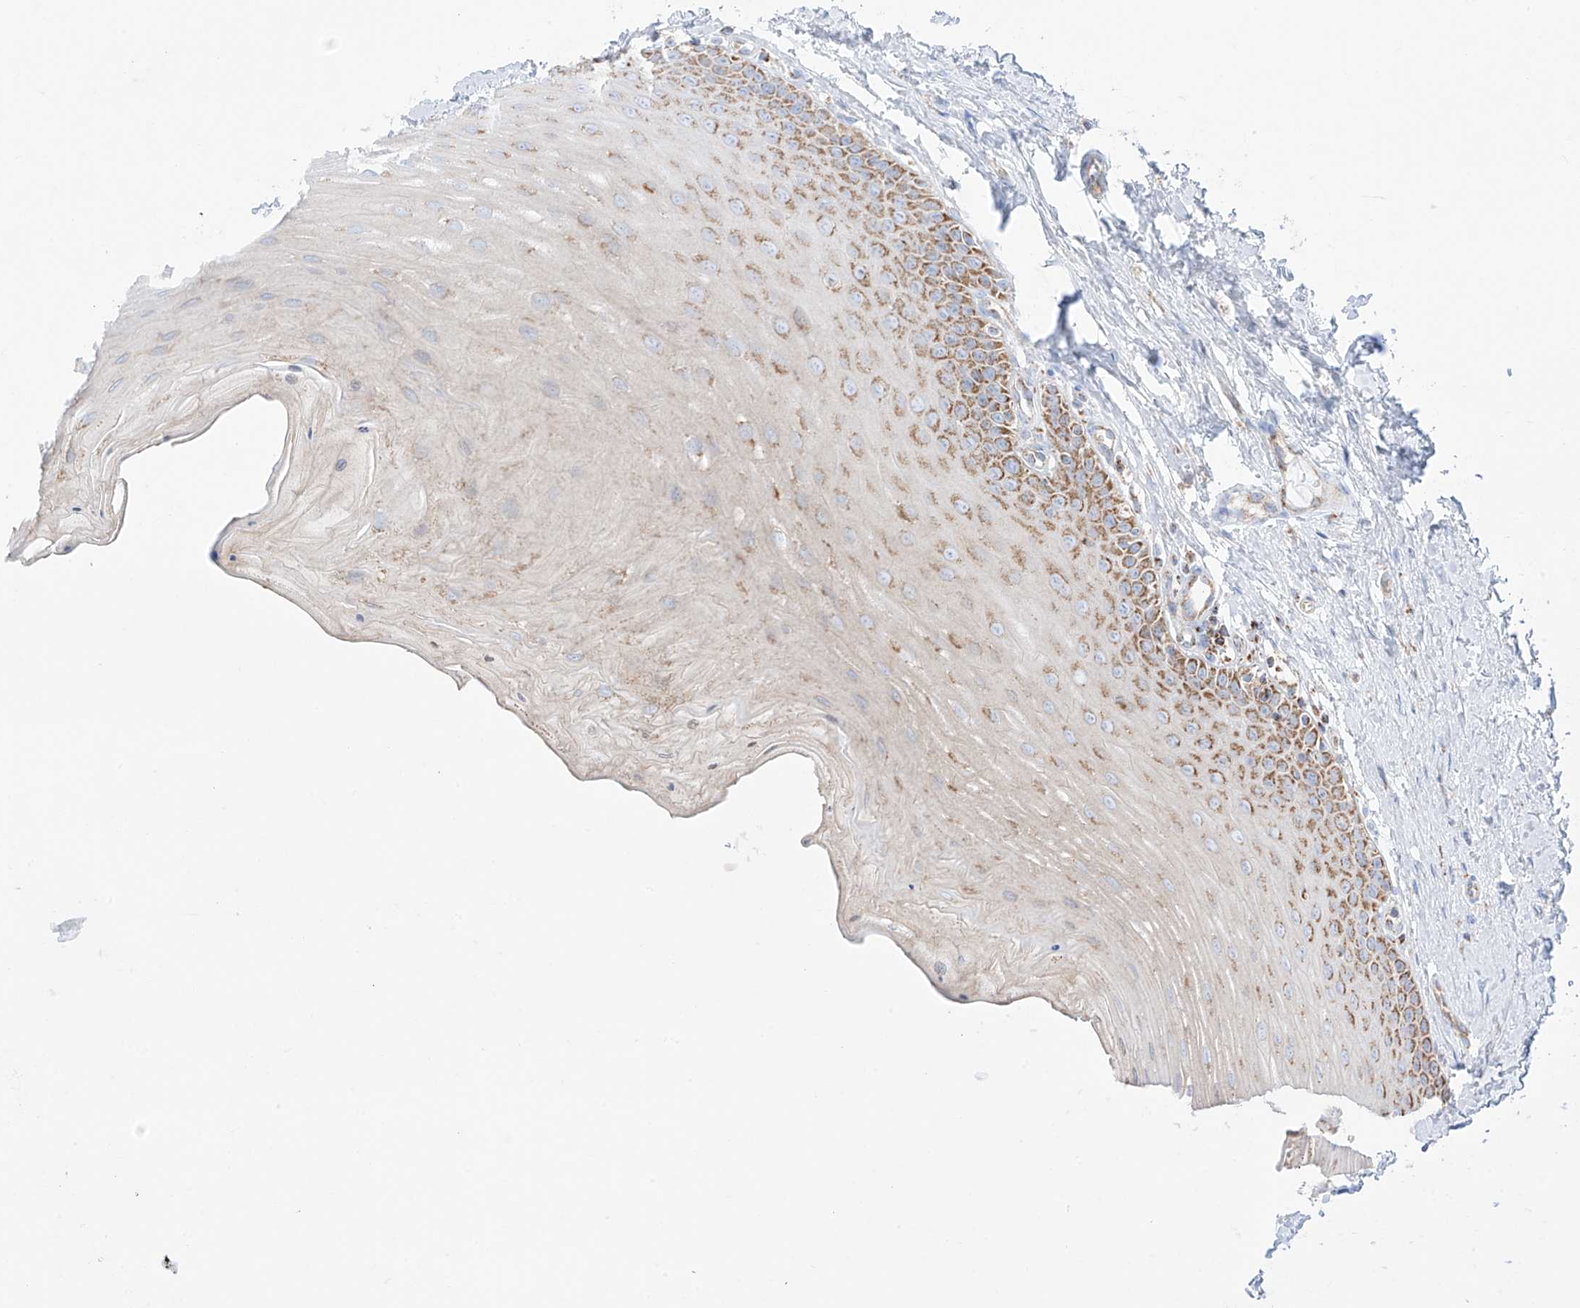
{"staining": {"intensity": "moderate", "quantity": "25%-75%", "location": "cytoplasmic/membranous"}, "tissue": "oral mucosa", "cell_type": "Squamous epithelial cells", "image_type": "normal", "snomed": [{"axis": "morphology", "description": "Normal tissue, NOS"}, {"axis": "topography", "description": "Oral tissue"}], "caption": "Protein staining of benign oral mucosa exhibits moderate cytoplasmic/membranous staining in approximately 25%-75% of squamous epithelial cells.", "gene": "XKR3", "patient": {"sex": "female", "age": 39}}